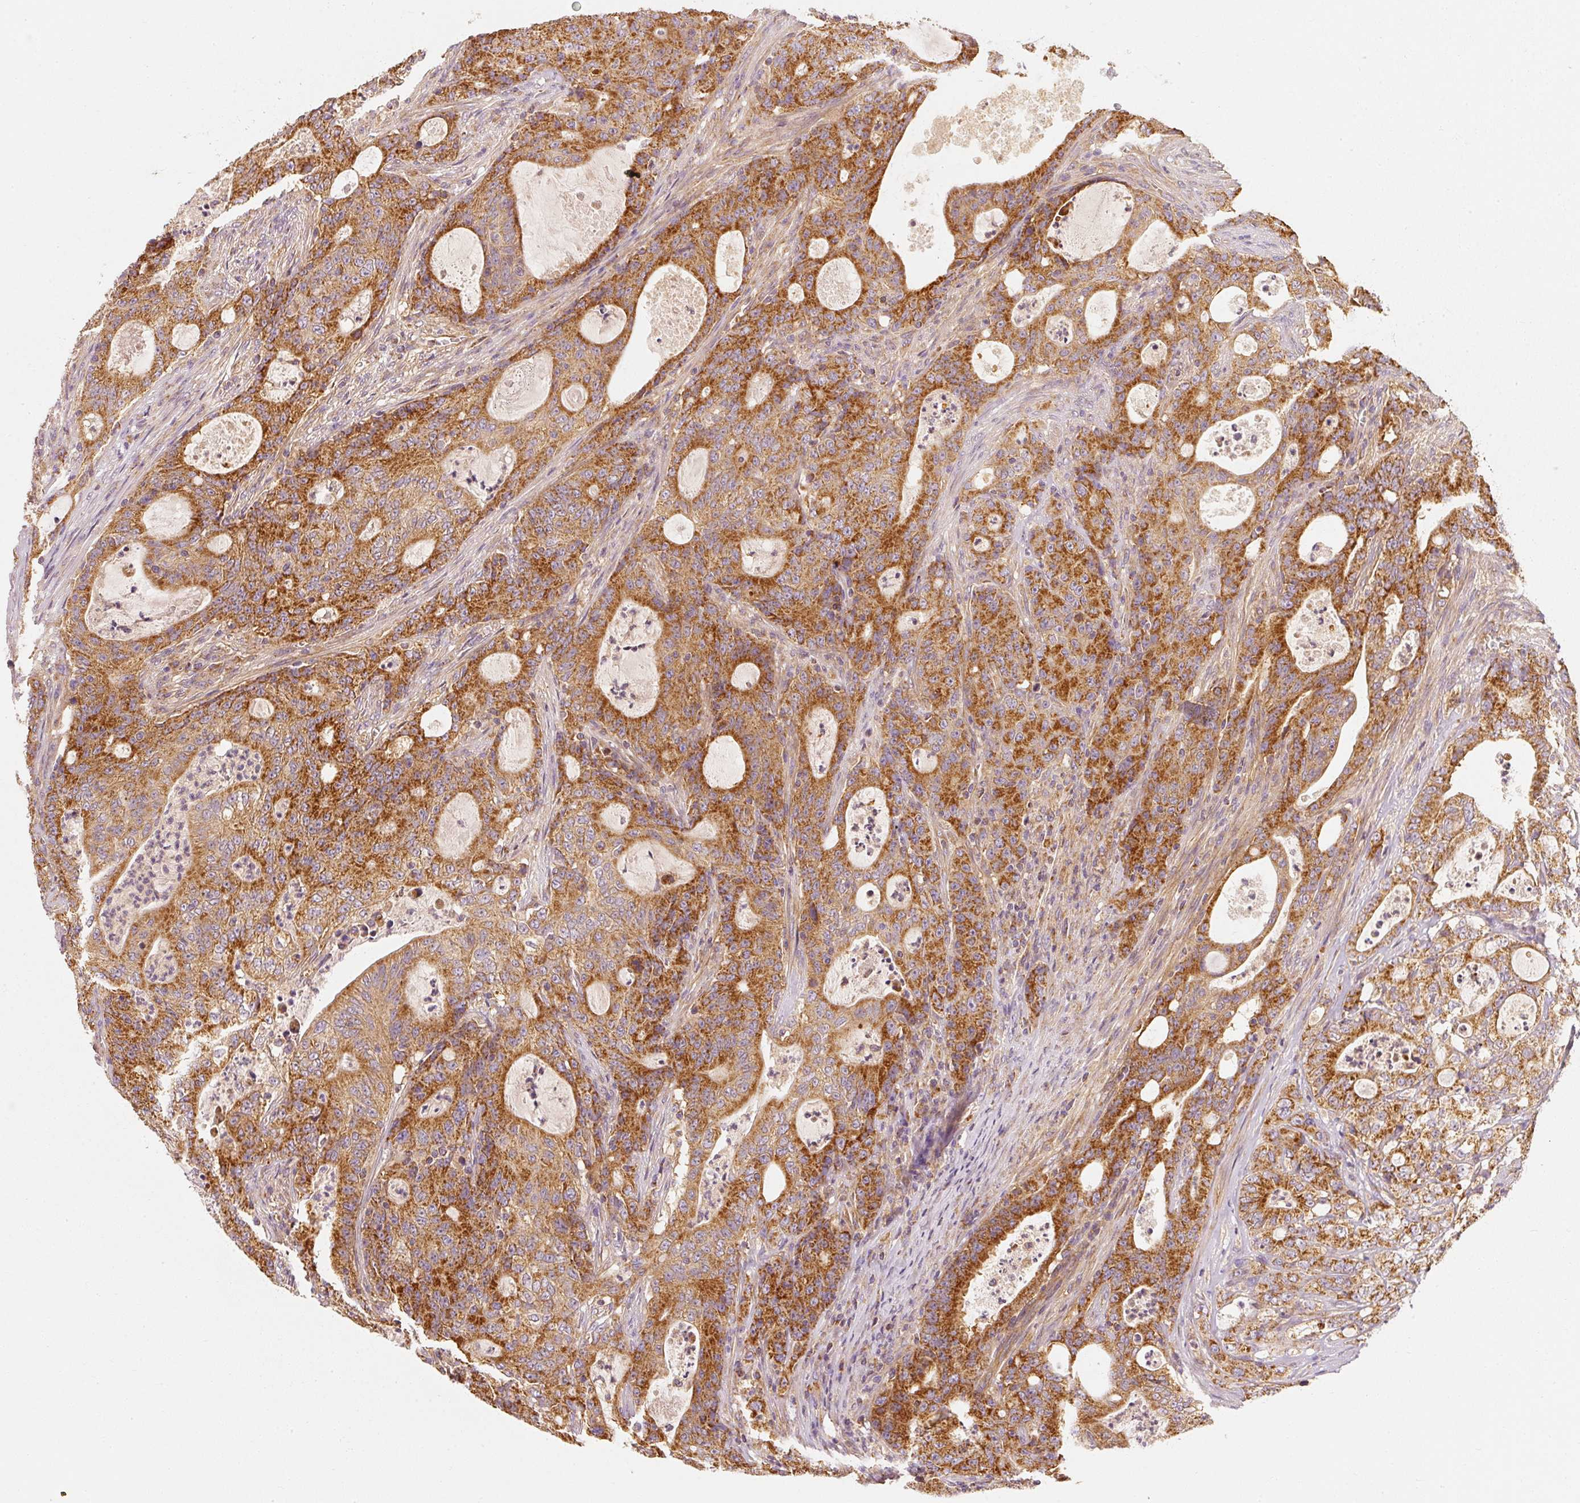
{"staining": {"intensity": "strong", "quantity": ">75%", "location": "cytoplasmic/membranous"}, "tissue": "colorectal cancer", "cell_type": "Tumor cells", "image_type": "cancer", "snomed": [{"axis": "morphology", "description": "Adenocarcinoma, NOS"}, {"axis": "topography", "description": "Colon"}], "caption": "Protein expression analysis of human colorectal cancer reveals strong cytoplasmic/membranous positivity in approximately >75% of tumor cells.", "gene": "TOMM40", "patient": {"sex": "male", "age": 83}}